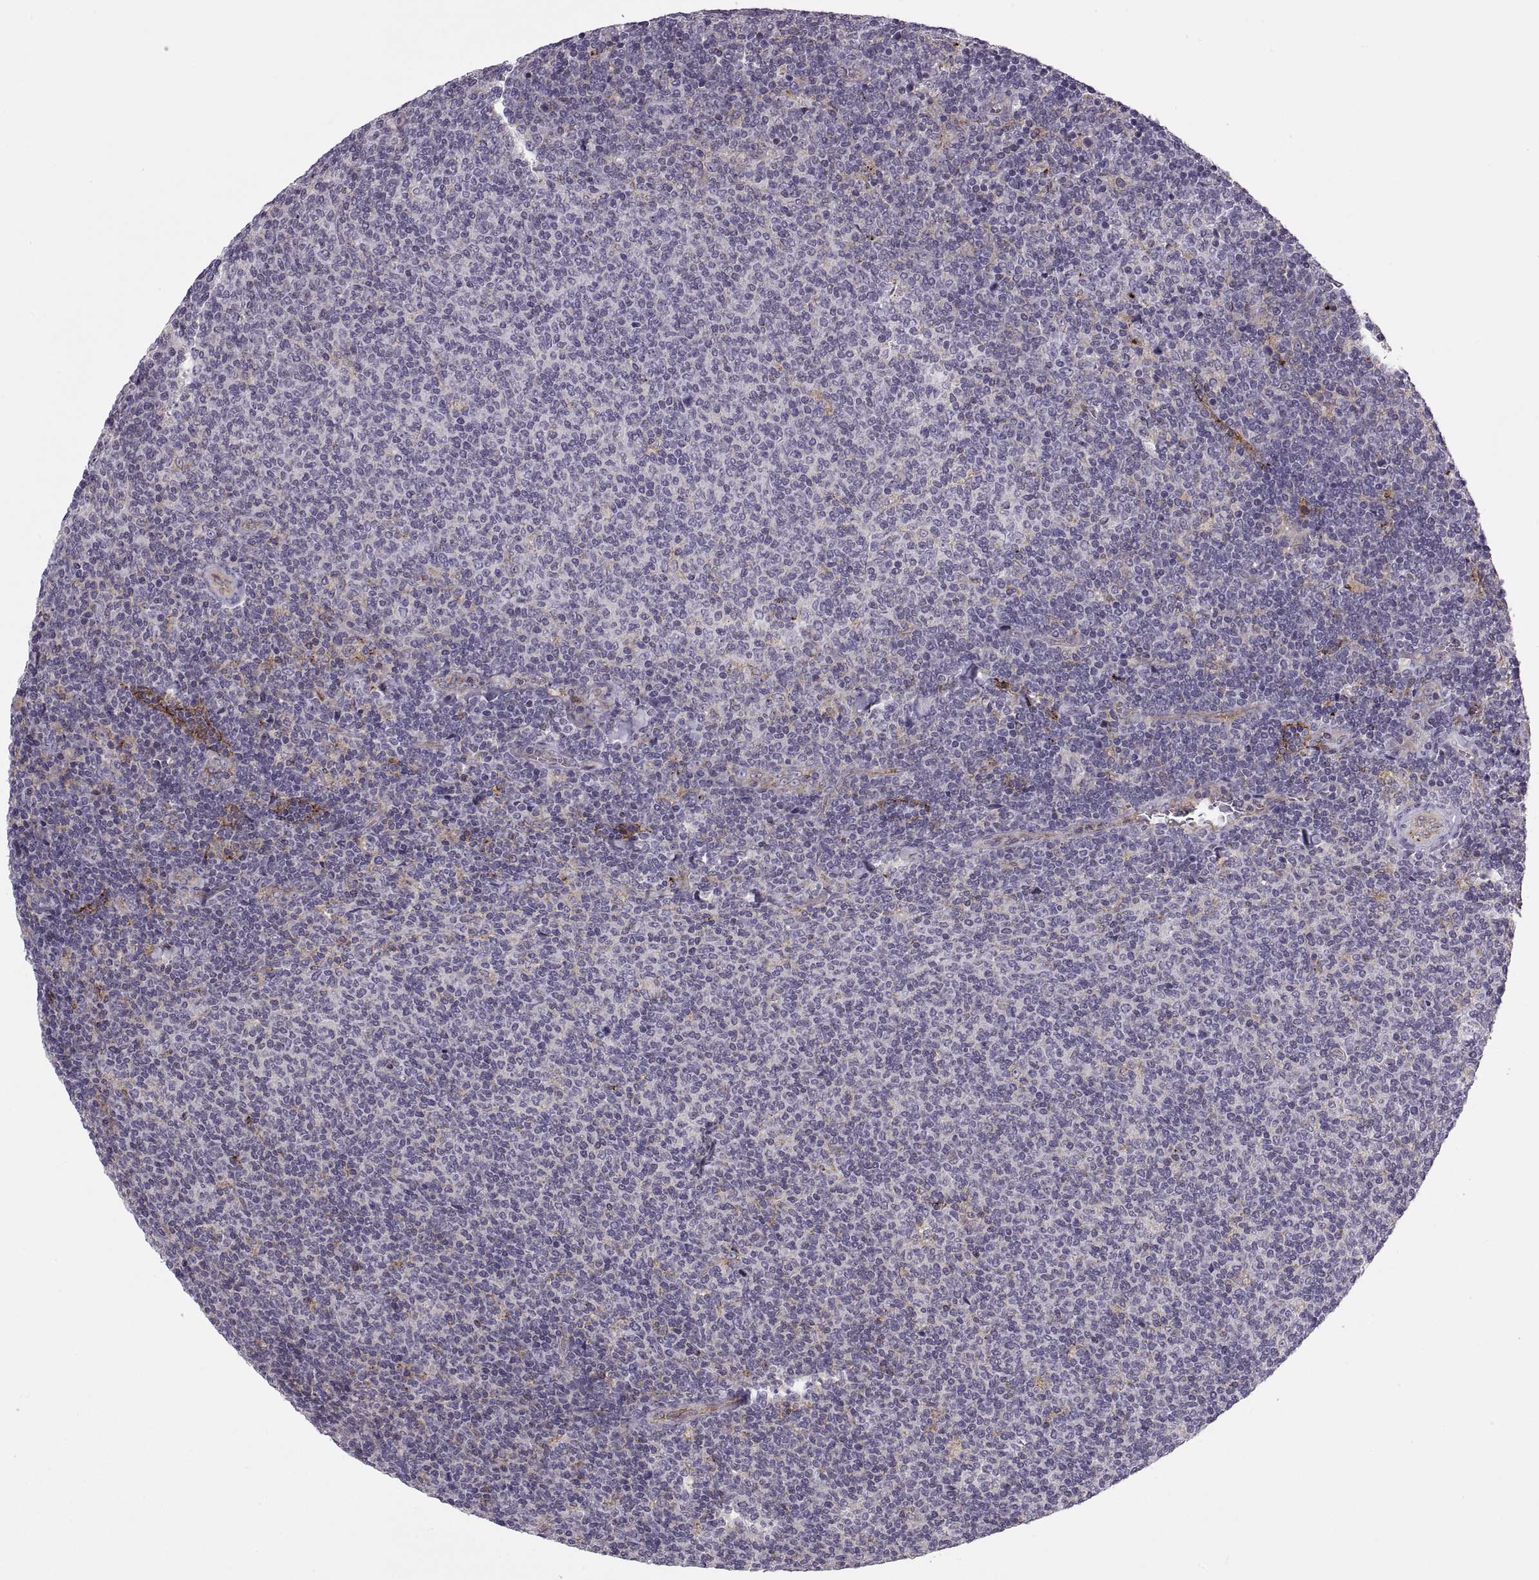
{"staining": {"intensity": "negative", "quantity": "none", "location": "none"}, "tissue": "lymphoma", "cell_type": "Tumor cells", "image_type": "cancer", "snomed": [{"axis": "morphology", "description": "Malignant lymphoma, non-Hodgkin's type, Low grade"}, {"axis": "topography", "description": "Lymph node"}], "caption": "There is no significant staining in tumor cells of malignant lymphoma, non-Hodgkin's type (low-grade).", "gene": "RALB", "patient": {"sex": "male", "age": 52}}